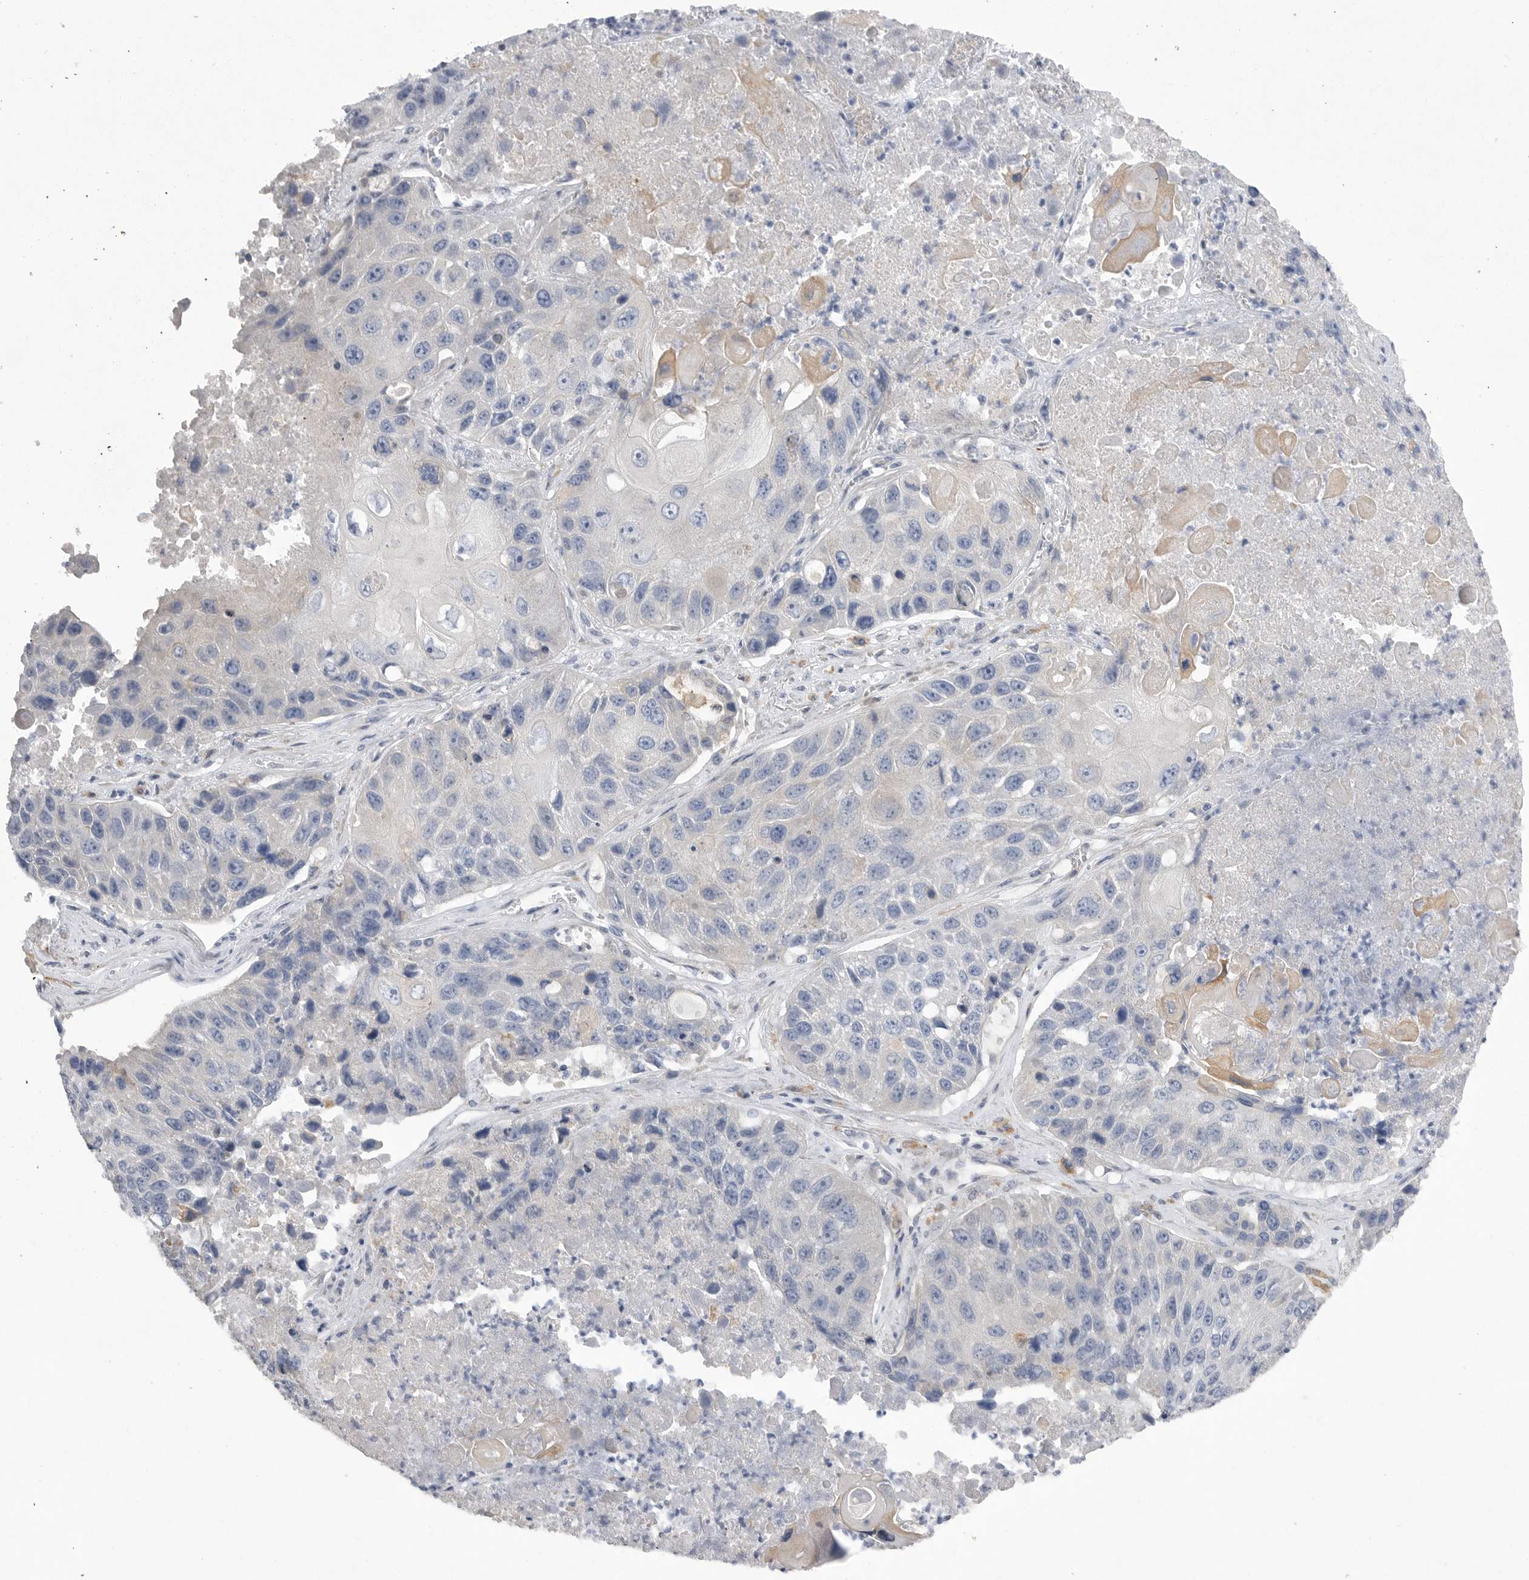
{"staining": {"intensity": "negative", "quantity": "none", "location": "none"}, "tissue": "lung cancer", "cell_type": "Tumor cells", "image_type": "cancer", "snomed": [{"axis": "morphology", "description": "Squamous cell carcinoma, NOS"}, {"axis": "topography", "description": "Lung"}], "caption": "An IHC histopathology image of lung cancer is shown. There is no staining in tumor cells of lung cancer.", "gene": "EDEM3", "patient": {"sex": "male", "age": 61}}